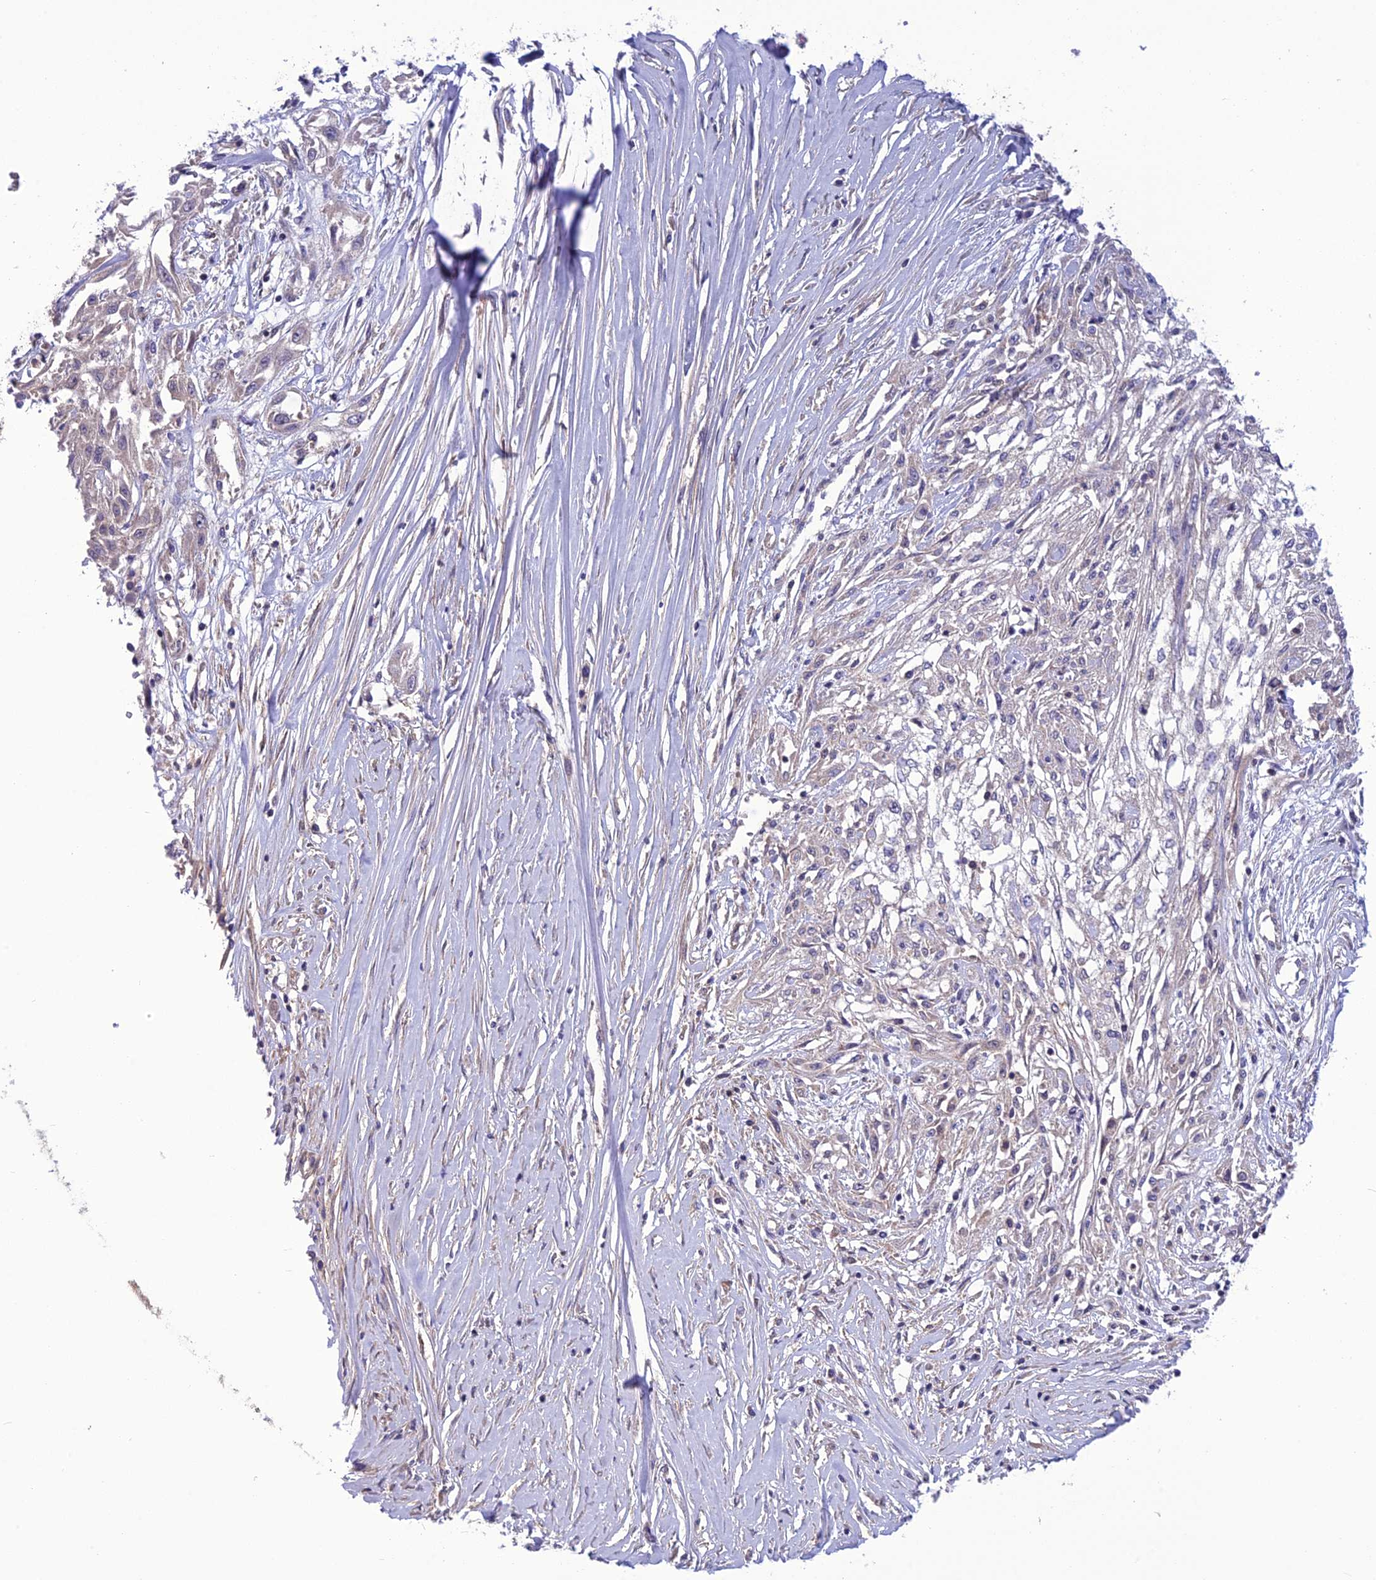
{"staining": {"intensity": "negative", "quantity": "none", "location": "none"}, "tissue": "skin cancer", "cell_type": "Tumor cells", "image_type": "cancer", "snomed": [{"axis": "morphology", "description": "Squamous cell carcinoma, NOS"}, {"axis": "morphology", "description": "Squamous cell carcinoma, metastatic, NOS"}, {"axis": "topography", "description": "Skin"}, {"axis": "topography", "description": "Lymph node"}], "caption": "Tumor cells are negative for brown protein staining in skin cancer.", "gene": "PSMF1", "patient": {"sex": "male", "age": 75}}